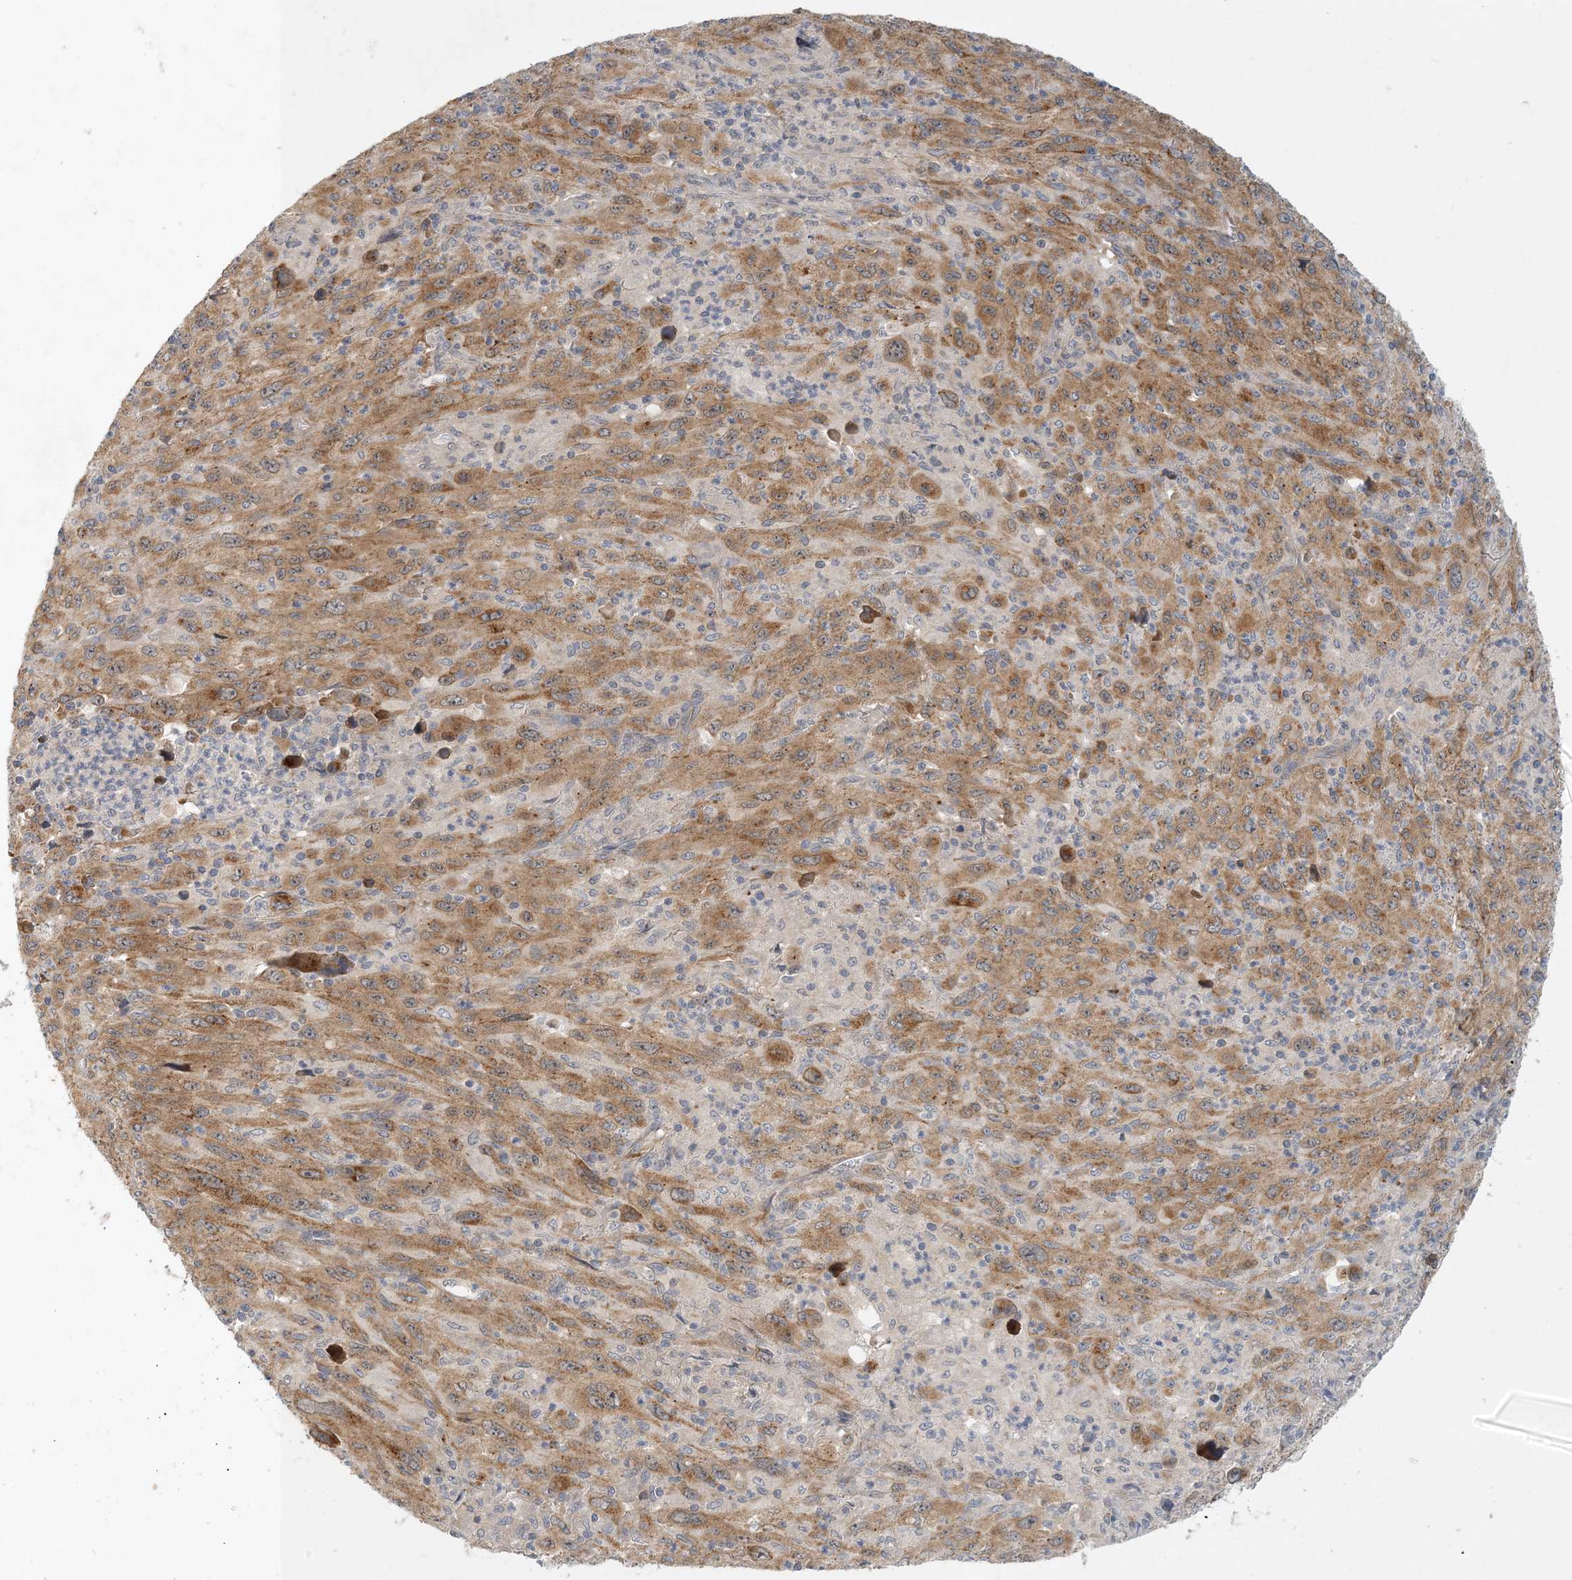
{"staining": {"intensity": "moderate", "quantity": ">75%", "location": "cytoplasmic/membranous"}, "tissue": "melanoma", "cell_type": "Tumor cells", "image_type": "cancer", "snomed": [{"axis": "morphology", "description": "Malignant melanoma, Metastatic site"}, {"axis": "topography", "description": "Skin"}], "caption": "Melanoma was stained to show a protein in brown. There is medium levels of moderate cytoplasmic/membranous staining in approximately >75% of tumor cells.", "gene": "ZBTB3", "patient": {"sex": "female", "age": 56}}